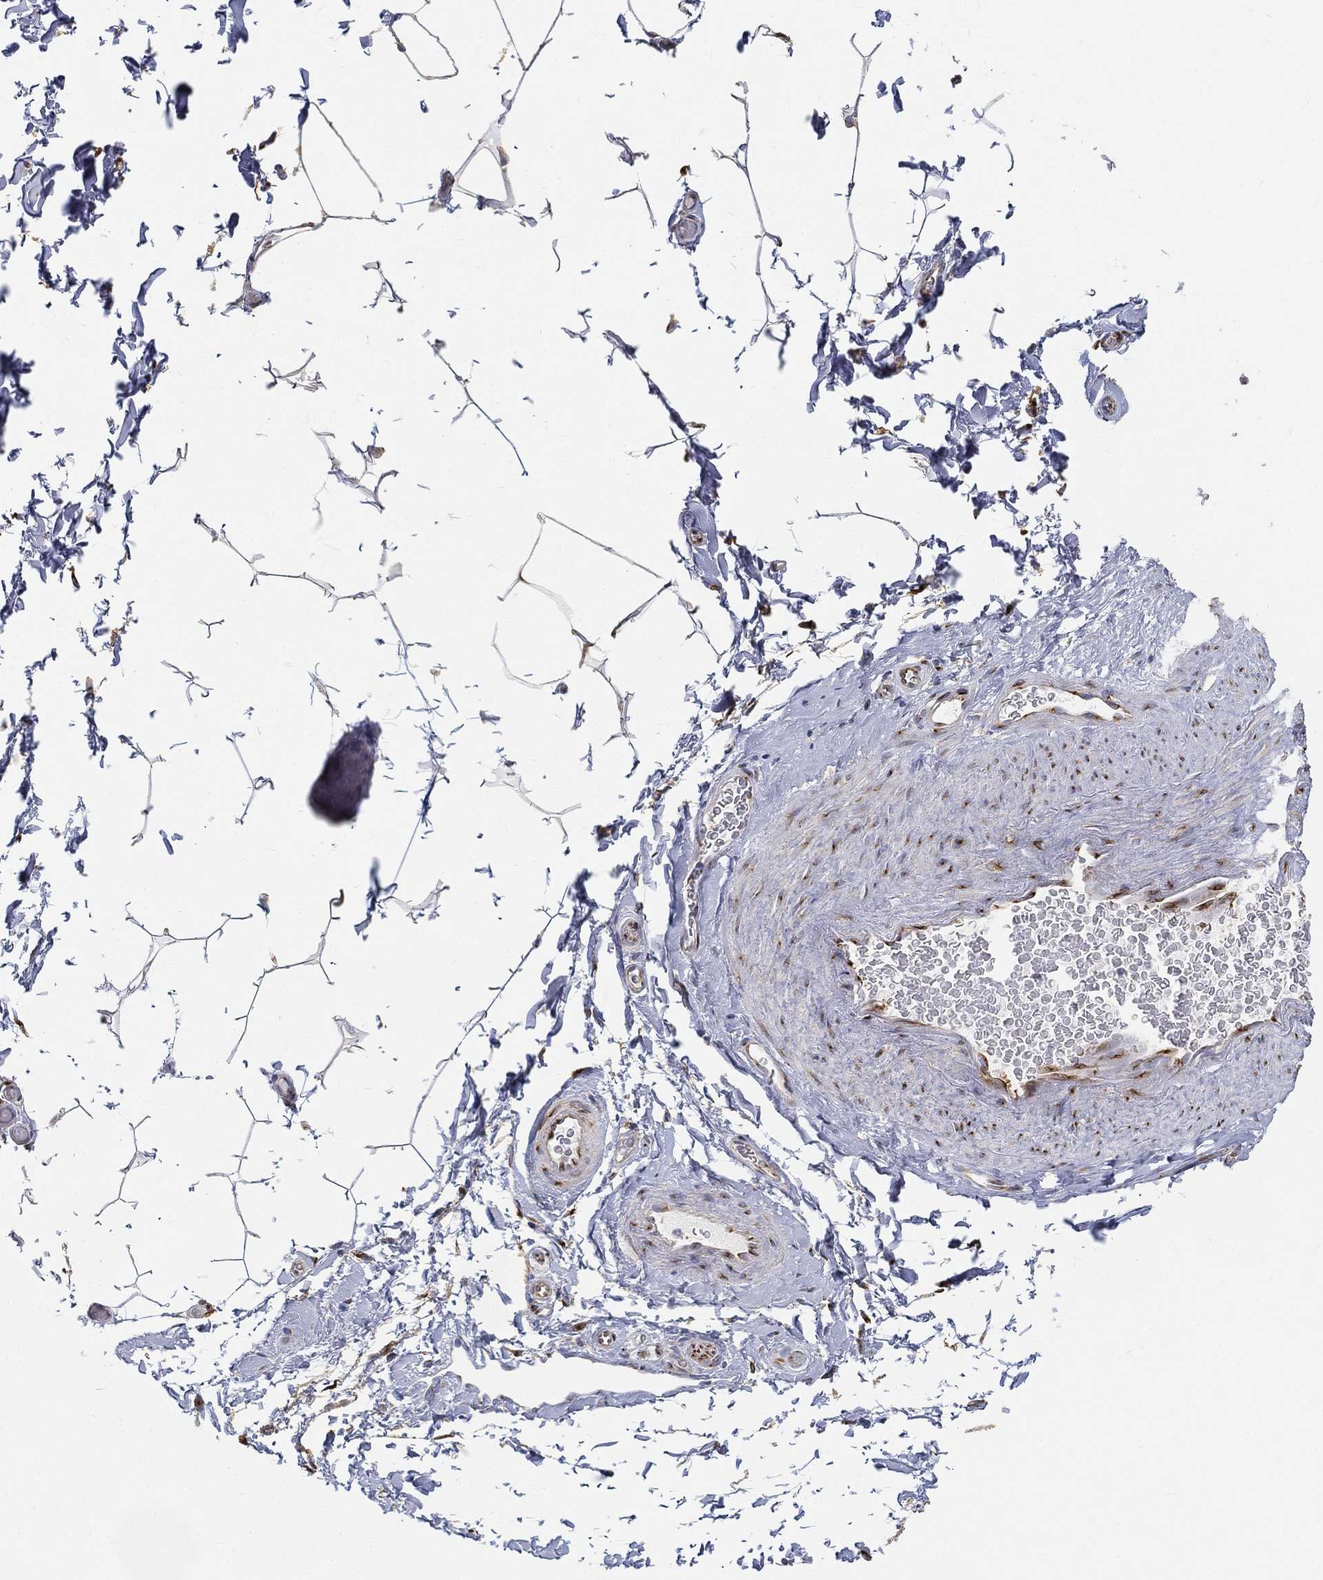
{"staining": {"intensity": "negative", "quantity": "none", "location": "none"}, "tissue": "adipose tissue", "cell_type": "Adipocytes", "image_type": "normal", "snomed": [{"axis": "morphology", "description": "Normal tissue, NOS"}, {"axis": "topography", "description": "Soft tissue"}, {"axis": "topography", "description": "Vascular tissue"}], "caption": "This is a image of IHC staining of normal adipose tissue, which shows no positivity in adipocytes. (DAB (3,3'-diaminobenzidine) IHC, high magnification).", "gene": "TMEM25", "patient": {"sex": "male", "age": 41}}